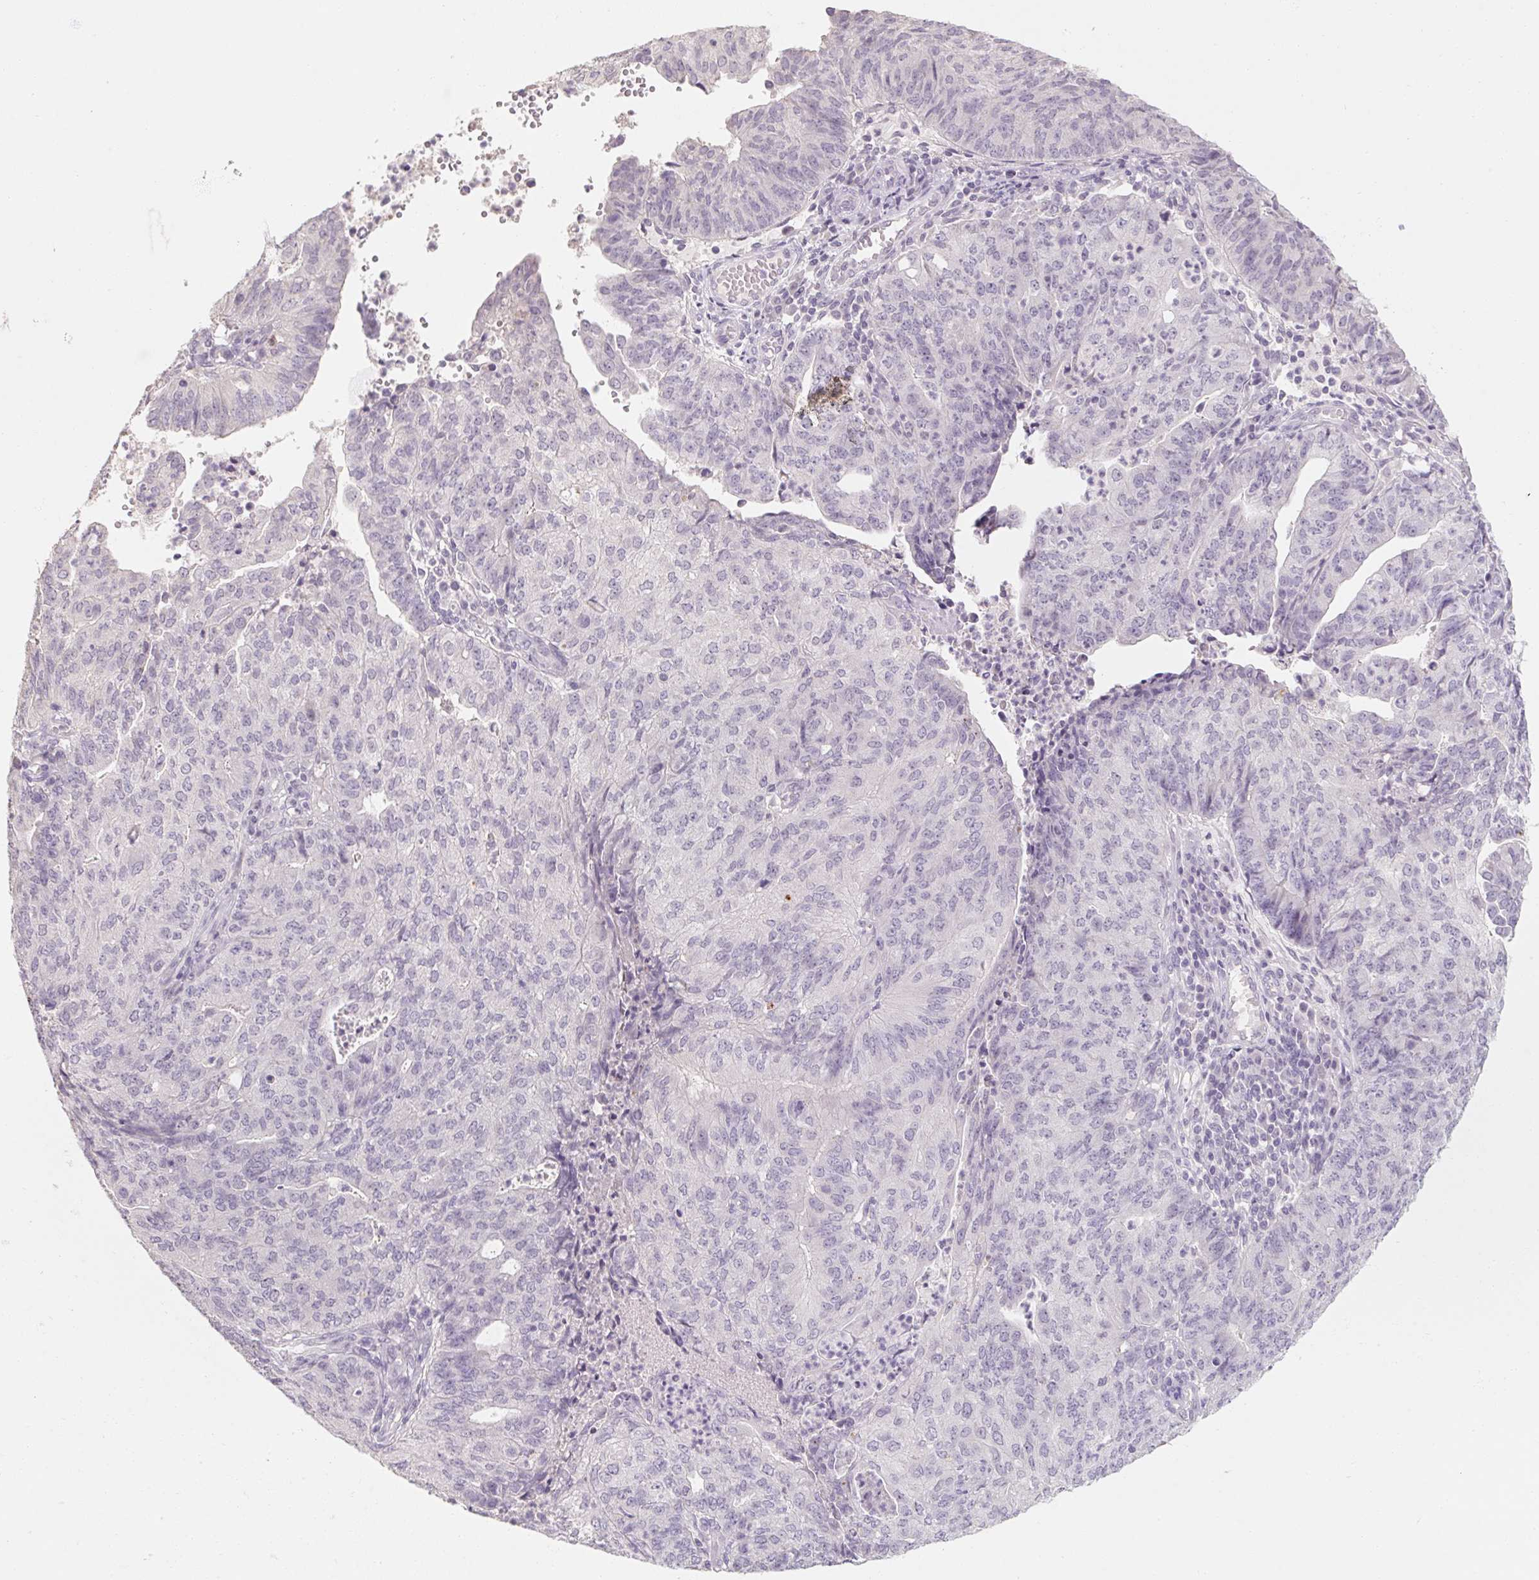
{"staining": {"intensity": "negative", "quantity": "none", "location": "none"}, "tissue": "endometrial cancer", "cell_type": "Tumor cells", "image_type": "cancer", "snomed": [{"axis": "morphology", "description": "Adenocarcinoma, NOS"}, {"axis": "topography", "description": "Endometrium"}], "caption": "Immunohistochemical staining of endometrial cancer reveals no significant expression in tumor cells.", "gene": "CAPZA3", "patient": {"sex": "female", "age": 82}}